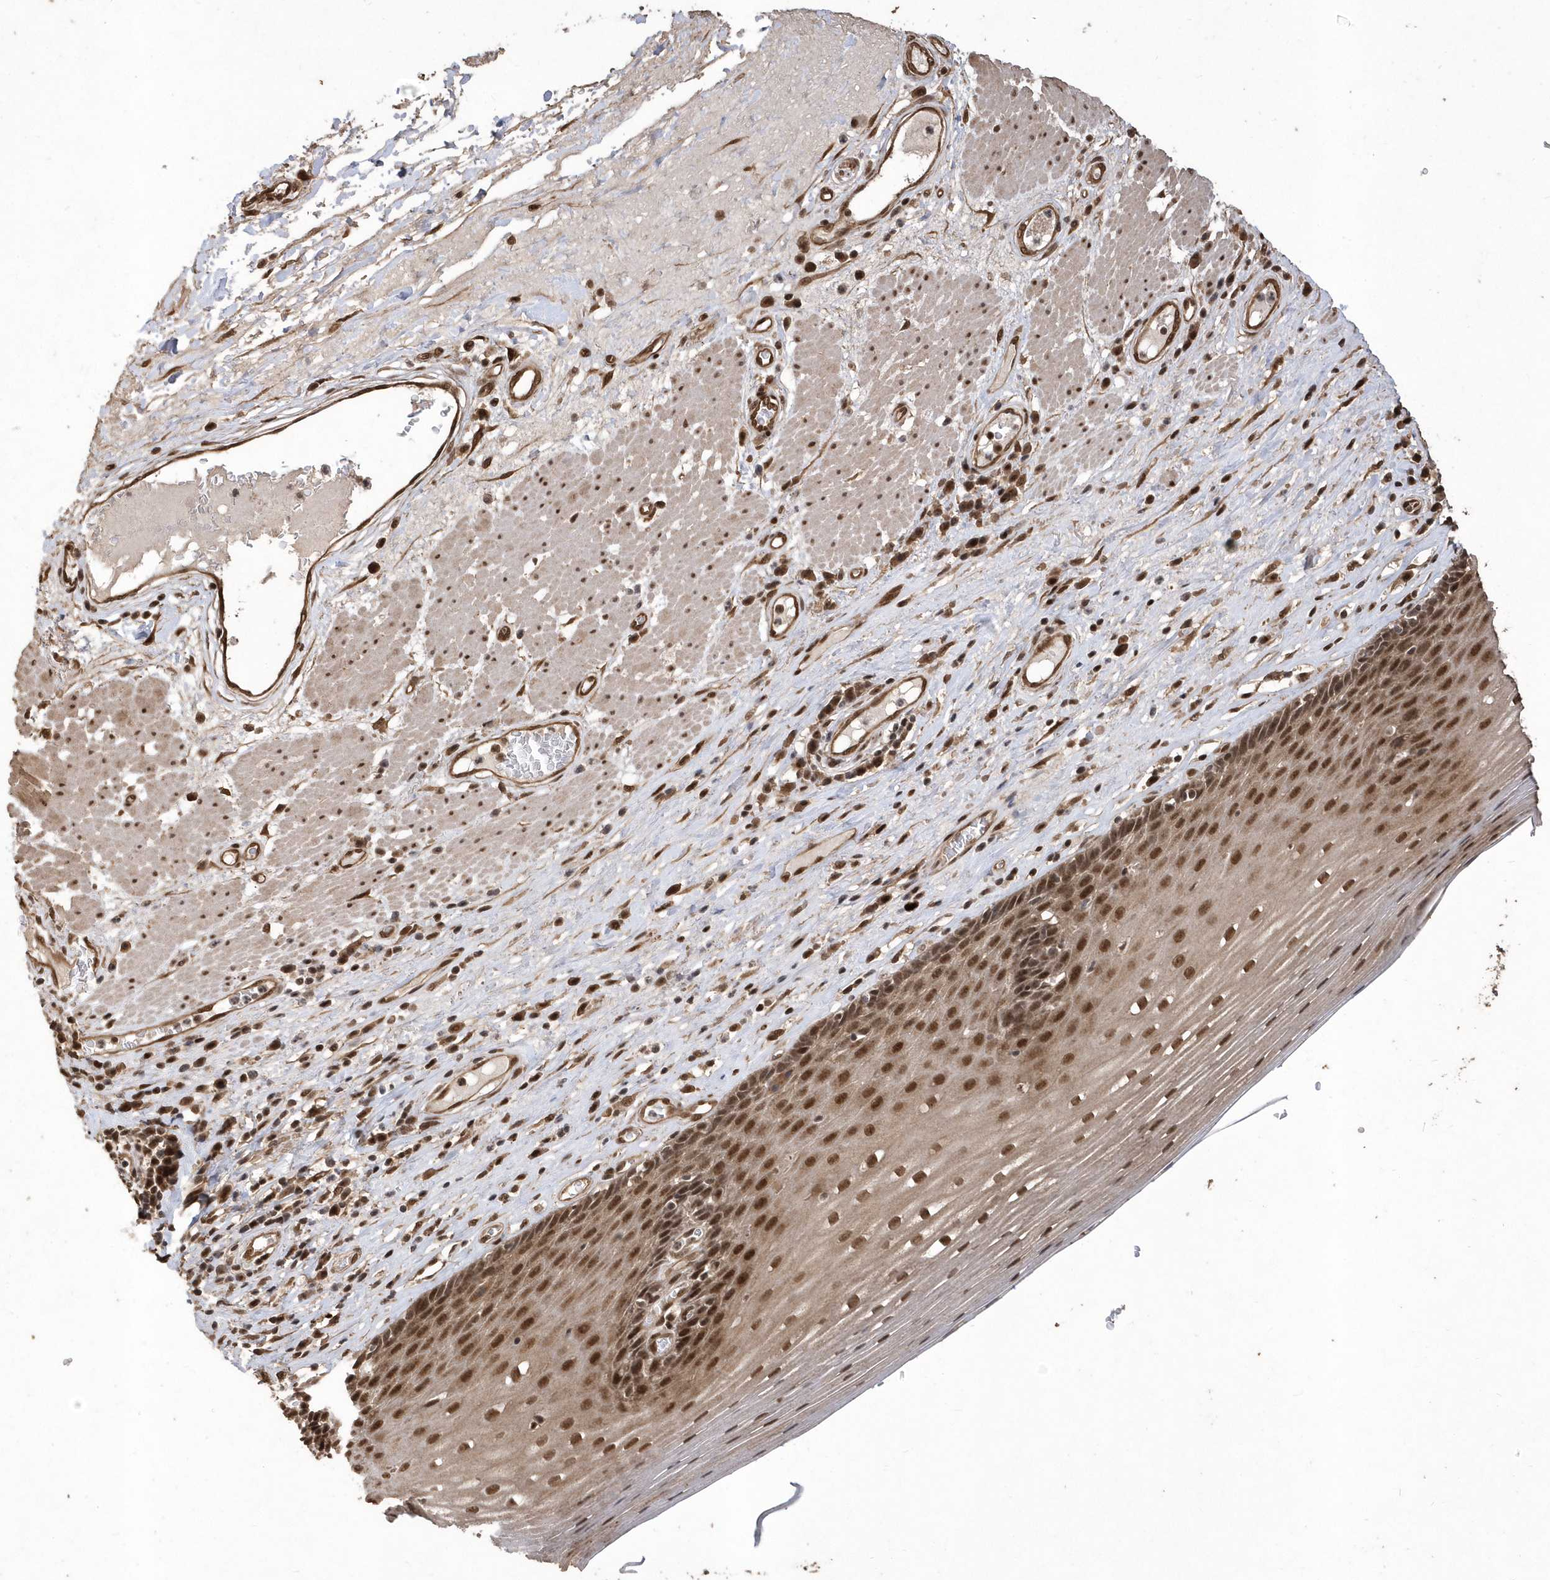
{"staining": {"intensity": "strong", "quantity": ">75%", "location": "nuclear"}, "tissue": "esophagus", "cell_type": "Squamous epithelial cells", "image_type": "normal", "snomed": [{"axis": "morphology", "description": "Normal tissue, NOS"}, {"axis": "topography", "description": "Esophagus"}], "caption": "A micrograph of human esophagus stained for a protein reveals strong nuclear brown staining in squamous epithelial cells.", "gene": "INTS12", "patient": {"sex": "male", "age": 62}}